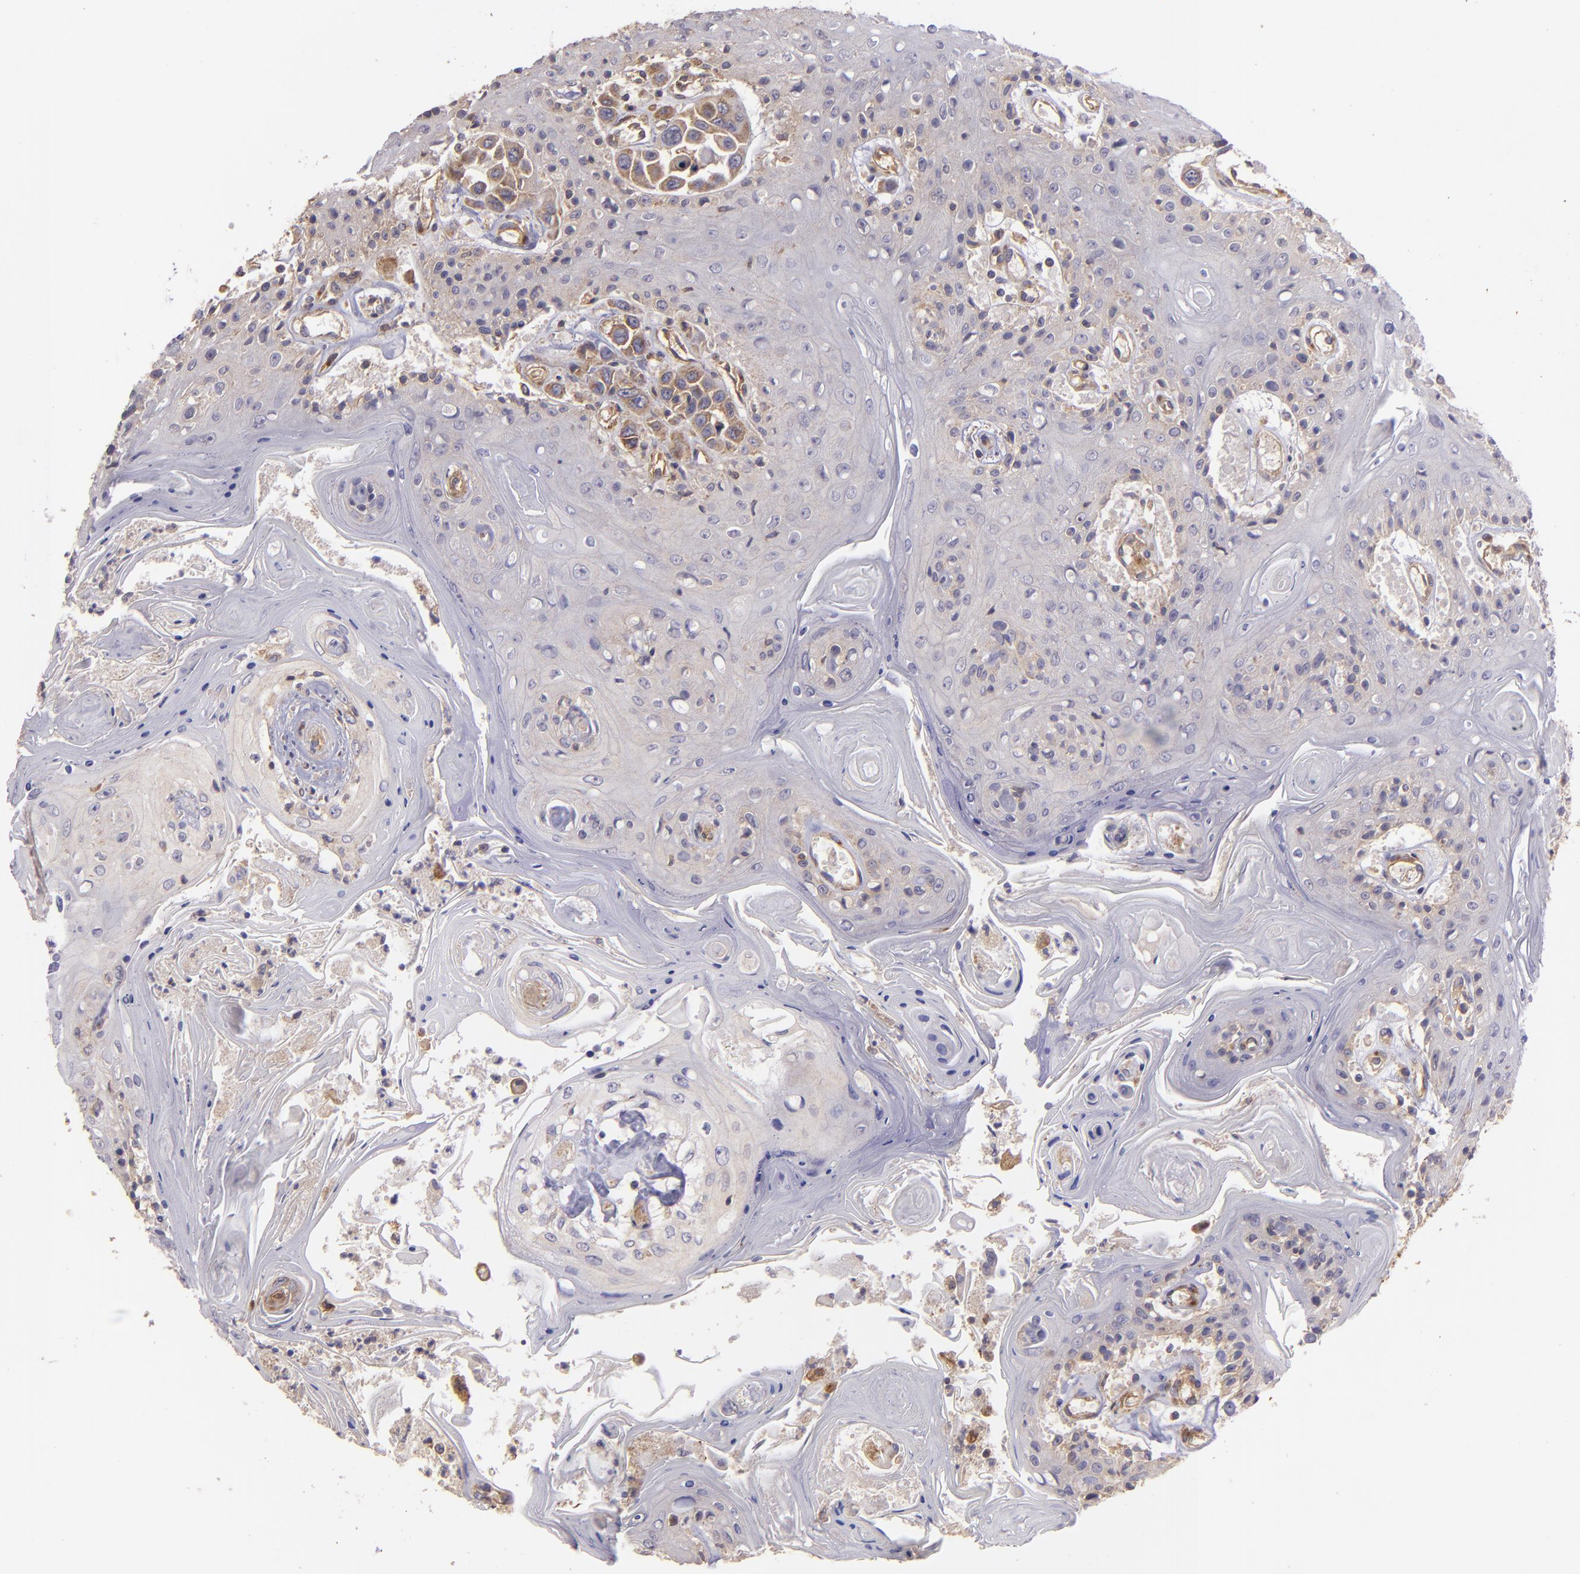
{"staining": {"intensity": "strong", "quantity": ">75%", "location": "cytoplasmic/membranous"}, "tissue": "head and neck cancer", "cell_type": "Tumor cells", "image_type": "cancer", "snomed": [{"axis": "morphology", "description": "Squamous cell carcinoma, NOS"}, {"axis": "topography", "description": "Oral tissue"}, {"axis": "topography", "description": "Head-Neck"}], "caption": "Tumor cells exhibit strong cytoplasmic/membranous staining in about >75% of cells in squamous cell carcinoma (head and neck).", "gene": "ECE1", "patient": {"sex": "female", "age": 76}}